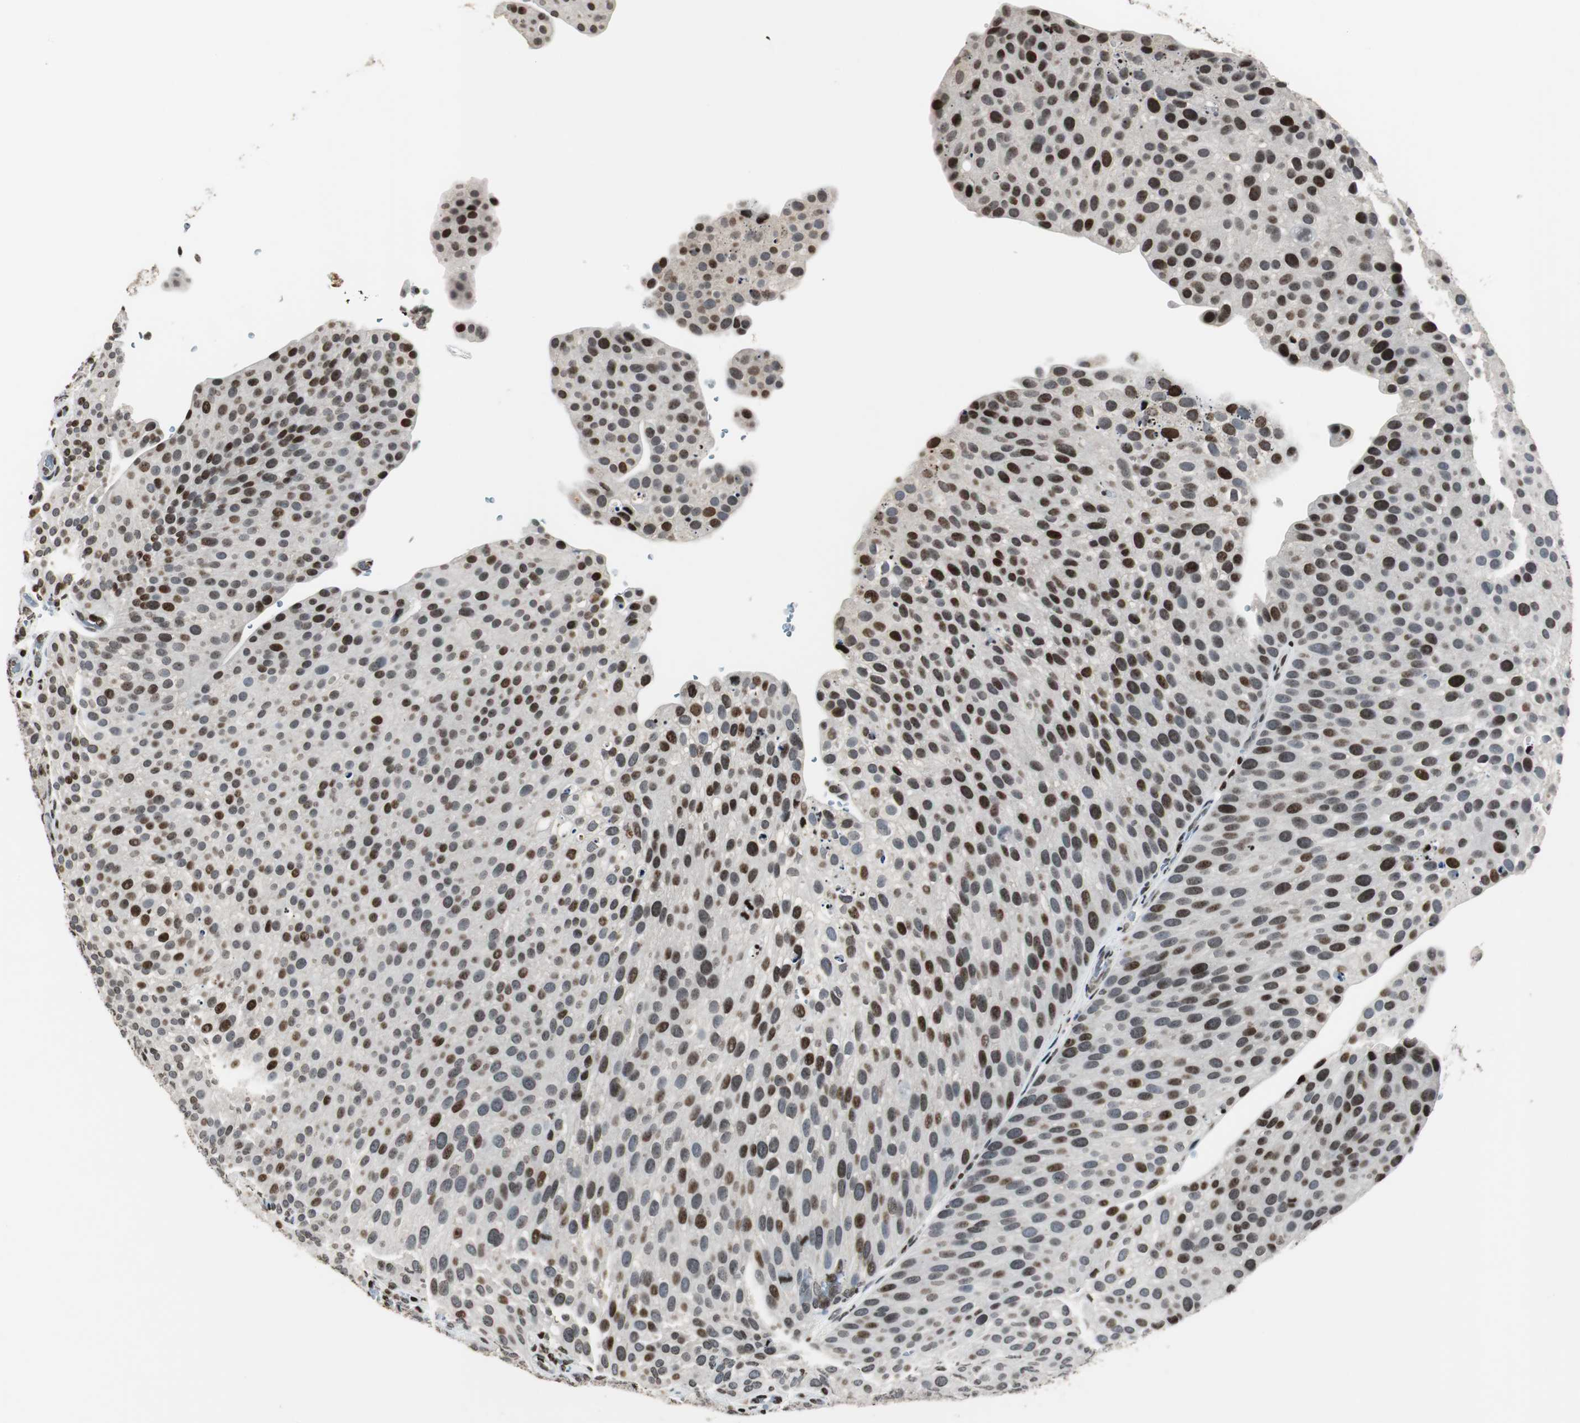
{"staining": {"intensity": "strong", "quantity": ">75%", "location": "nuclear"}, "tissue": "urothelial cancer", "cell_type": "Tumor cells", "image_type": "cancer", "snomed": [{"axis": "morphology", "description": "Urothelial carcinoma, Low grade"}, {"axis": "topography", "description": "Smooth muscle"}, {"axis": "topography", "description": "Urinary bladder"}], "caption": "A brown stain highlights strong nuclear expression of a protein in urothelial cancer tumor cells. Using DAB (brown) and hematoxylin (blue) stains, captured at high magnification using brightfield microscopy.", "gene": "PAXIP1", "patient": {"sex": "male", "age": 60}}